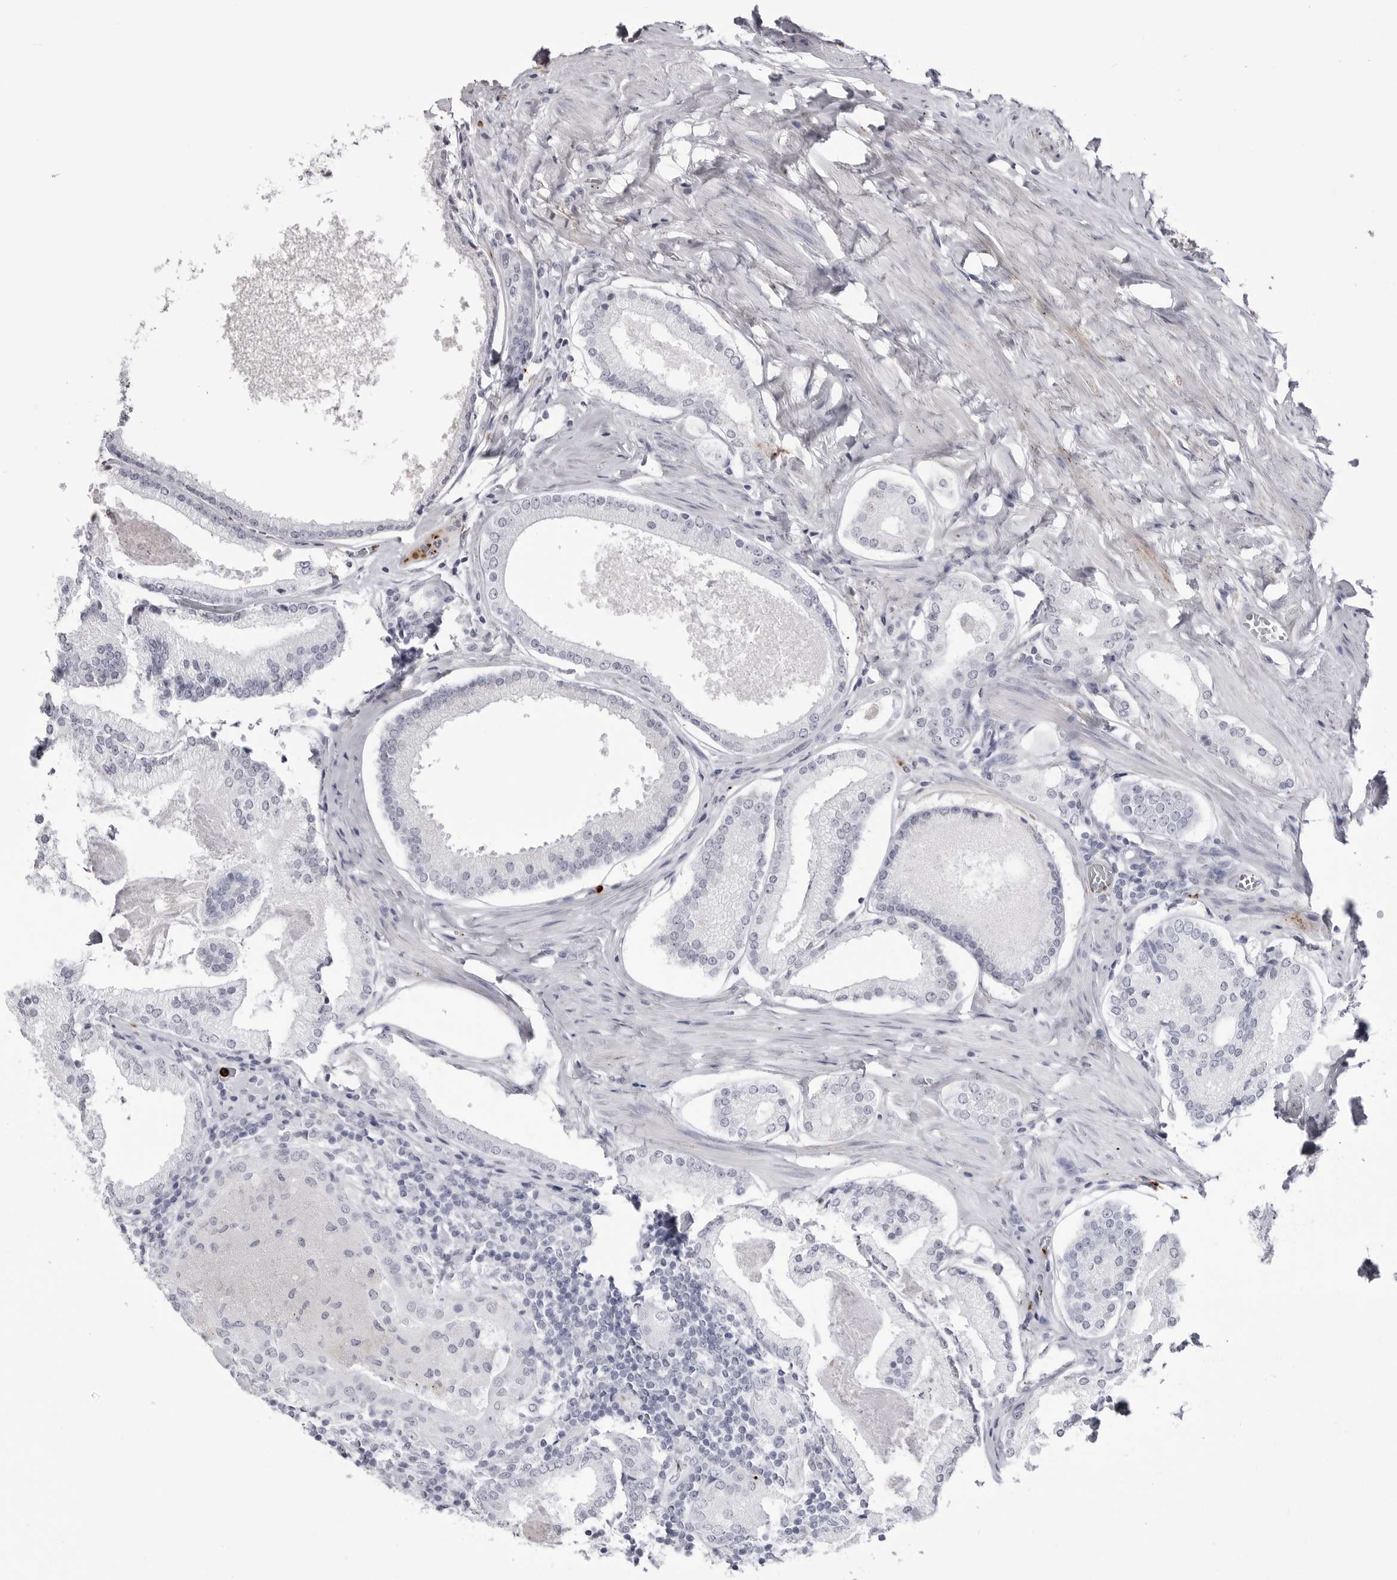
{"staining": {"intensity": "negative", "quantity": "none", "location": "none"}, "tissue": "prostate cancer", "cell_type": "Tumor cells", "image_type": "cancer", "snomed": [{"axis": "morphology", "description": "Adenocarcinoma, Low grade"}, {"axis": "topography", "description": "Prostate"}], "caption": "Tumor cells show no significant protein staining in low-grade adenocarcinoma (prostate). (DAB IHC visualized using brightfield microscopy, high magnification).", "gene": "COL26A1", "patient": {"sex": "male", "age": 71}}